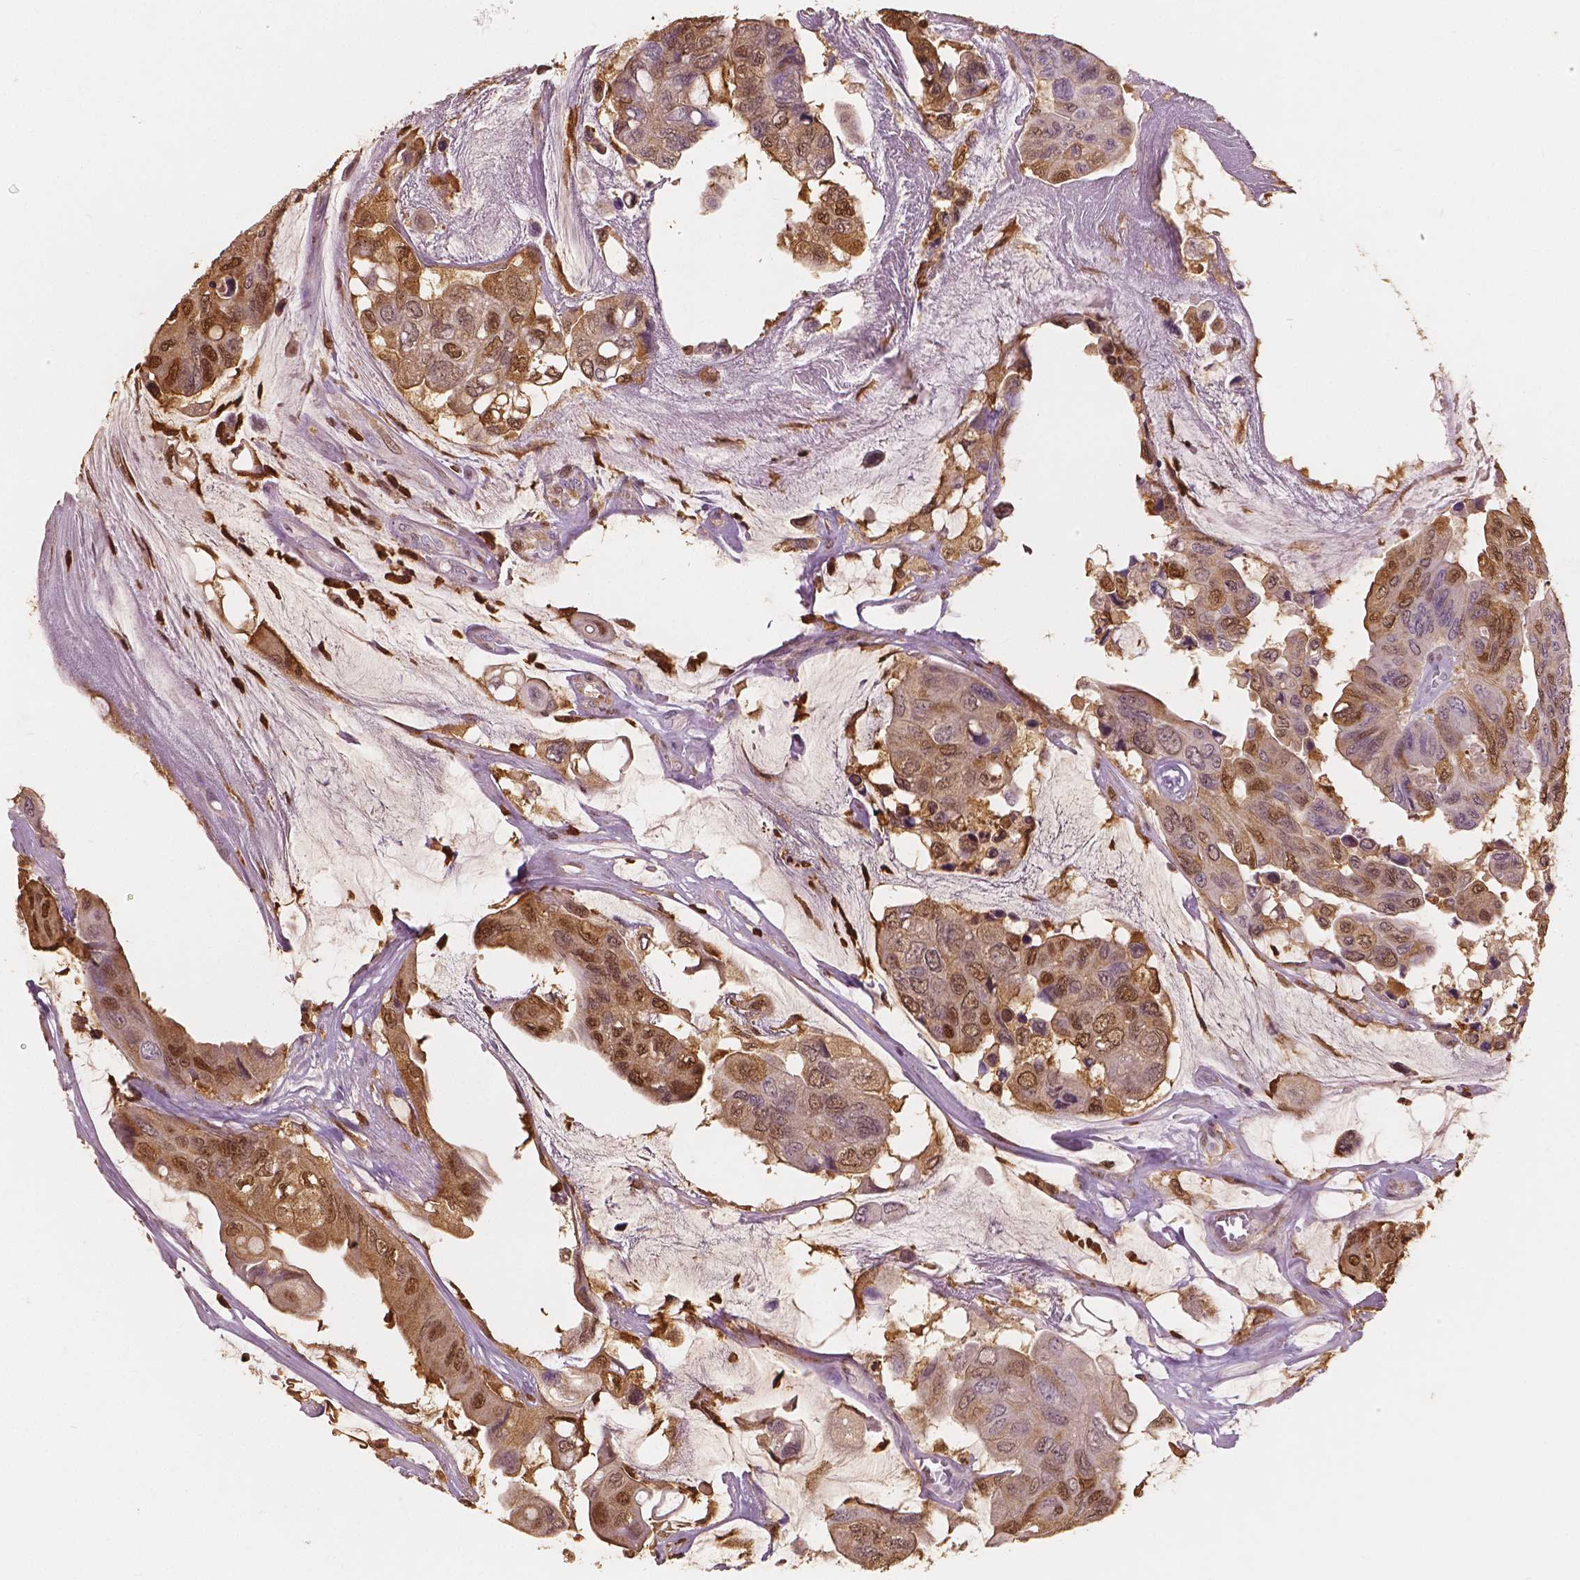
{"staining": {"intensity": "moderate", "quantity": "25%-75%", "location": "cytoplasmic/membranous,nuclear"}, "tissue": "colorectal cancer", "cell_type": "Tumor cells", "image_type": "cancer", "snomed": [{"axis": "morphology", "description": "Adenocarcinoma, NOS"}, {"axis": "topography", "description": "Rectum"}], "caption": "The immunohistochemical stain shows moderate cytoplasmic/membranous and nuclear expression in tumor cells of colorectal adenocarcinoma tissue. The staining was performed using DAB (3,3'-diaminobenzidine), with brown indicating positive protein expression. Nuclei are stained blue with hematoxylin.", "gene": "S100A4", "patient": {"sex": "male", "age": 63}}